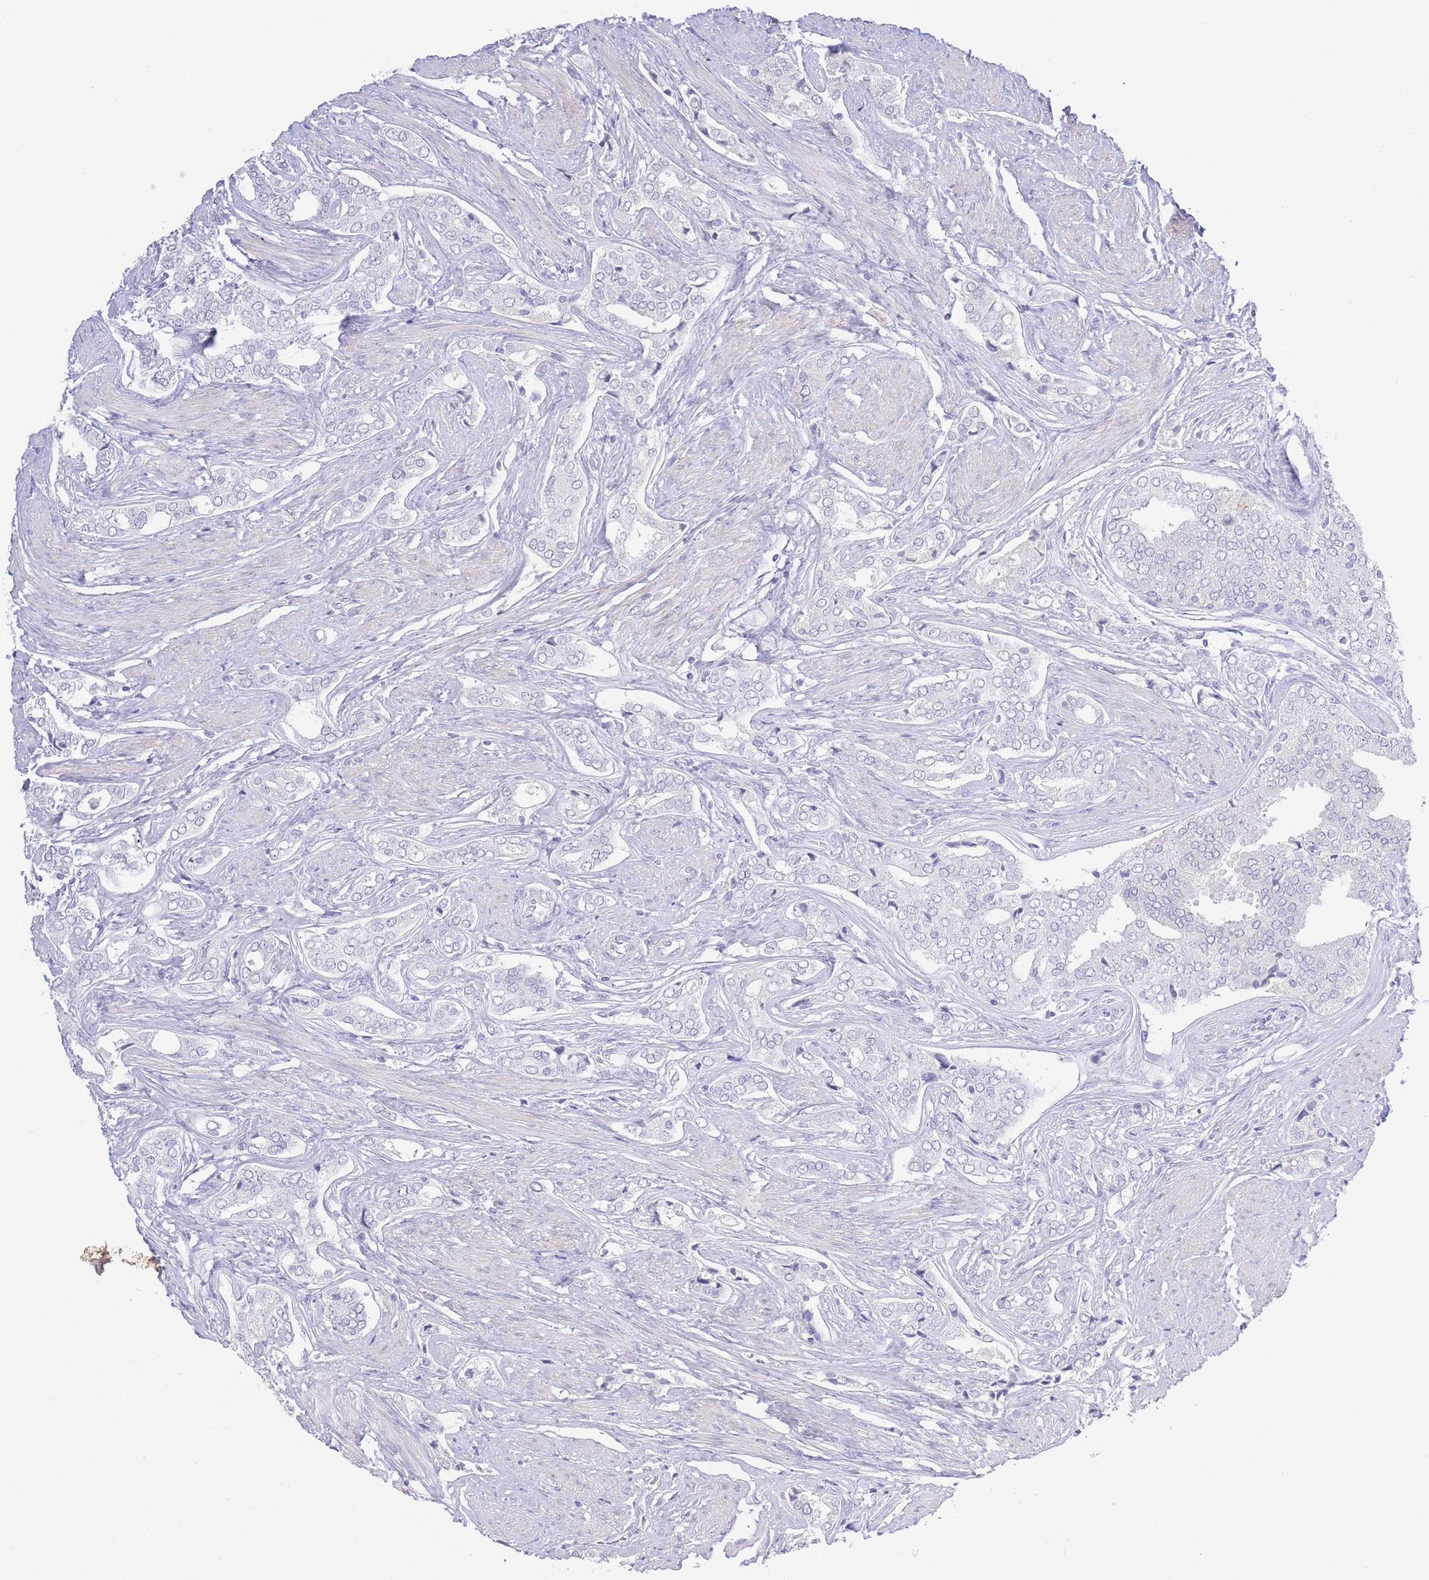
{"staining": {"intensity": "negative", "quantity": "none", "location": "none"}, "tissue": "prostate cancer", "cell_type": "Tumor cells", "image_type": "cancer", "snomed": [{"axis": "morphology", "description": "Adenocarcinoma, High grade"}, {"axis": "topography", "description": "Prostate"}], "caption": "A high-resolution histopathology image shows IHC staining of prostate cancer, which displays no significant positivity in tumor cells.", "gene": "PKLR", "patient": {"sex": "male", "age": 71}}